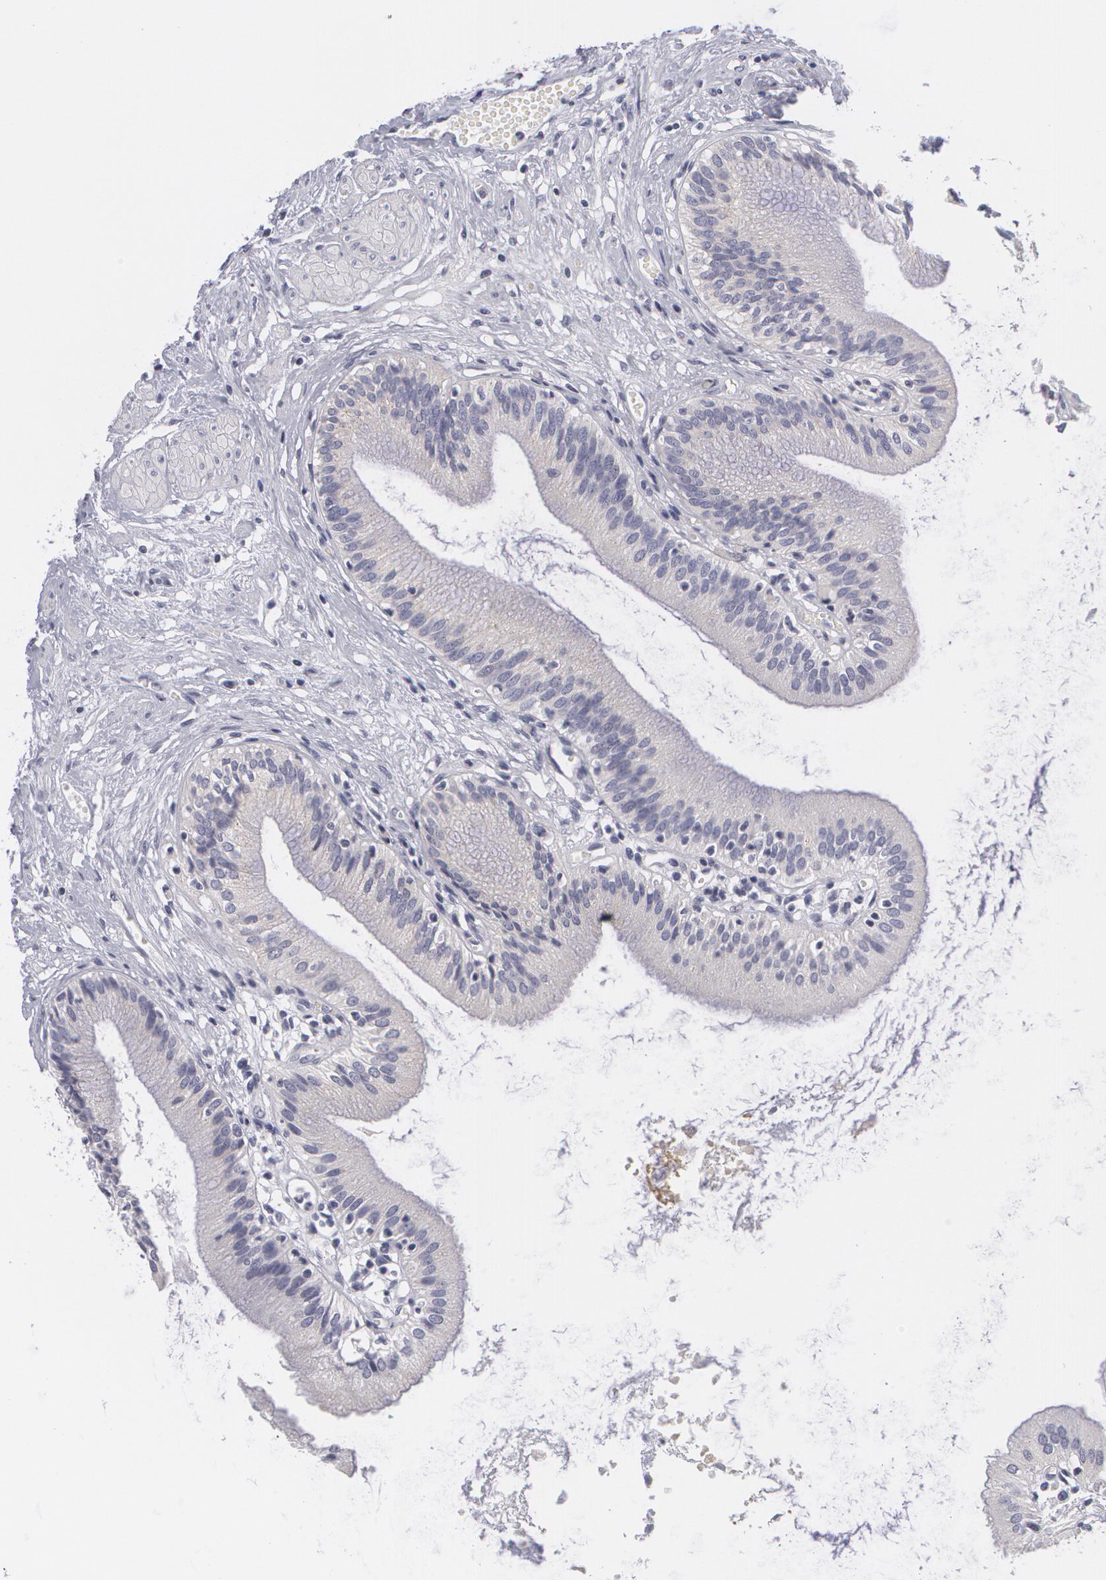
{"staining": {"intensity": "weak", "quantity": ">75%", "location": "cytoplasmic/membranous"}, "tissue": "gallbladder", "cell_type": "Glandular cells", "image_type": "normal", "snomed": [{"axis": "morphology", "description": "Normal tissue, NOS"}, {"axis": "topography", "description": "Gallbladder"}], "caption": "Benign gallbladder displays weak cytoplasmic/membranous expression in approximately >75% of glandular cells, visualized by immunohistochemistry.", "gene": "MBNL3", "patient": {"sex": "male", "age": 58}}